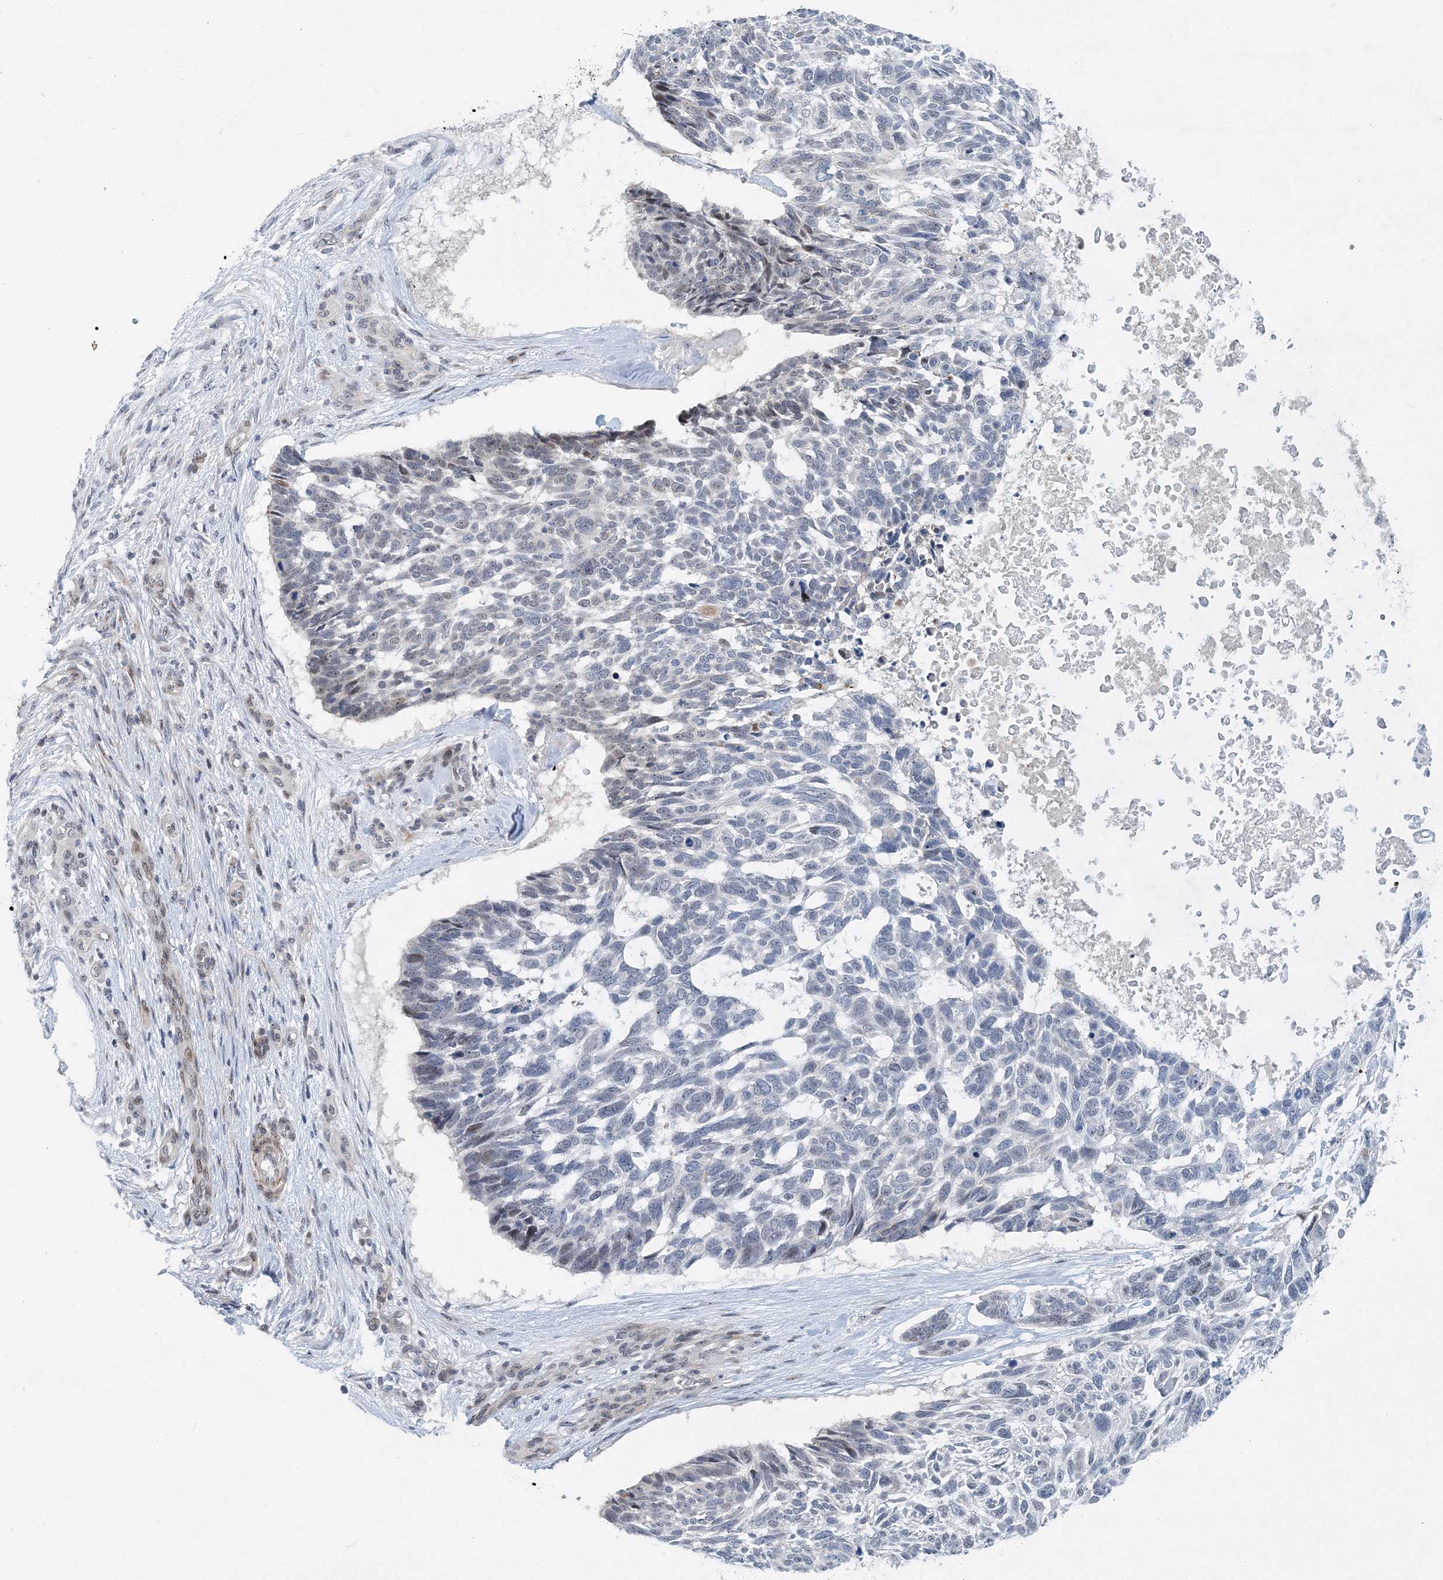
{"staining": {"intensity": "negative", "quantity": "none", "location": "none"}, "tissue": "skin cancer", "cell_type": "Tumor cells", "image_type": "cancer", "snomed": [{"axis": "morphology", "description": "Basal cell carcinoma"}, {"axis": "topography", "description": "Skin"}], "caption": "Protein analysis of skin basal cell carcinoma exhibits no significant staining in tumor cells.", "gene": "UIMC1", "patient": {"sex": "male", "age": 88}}